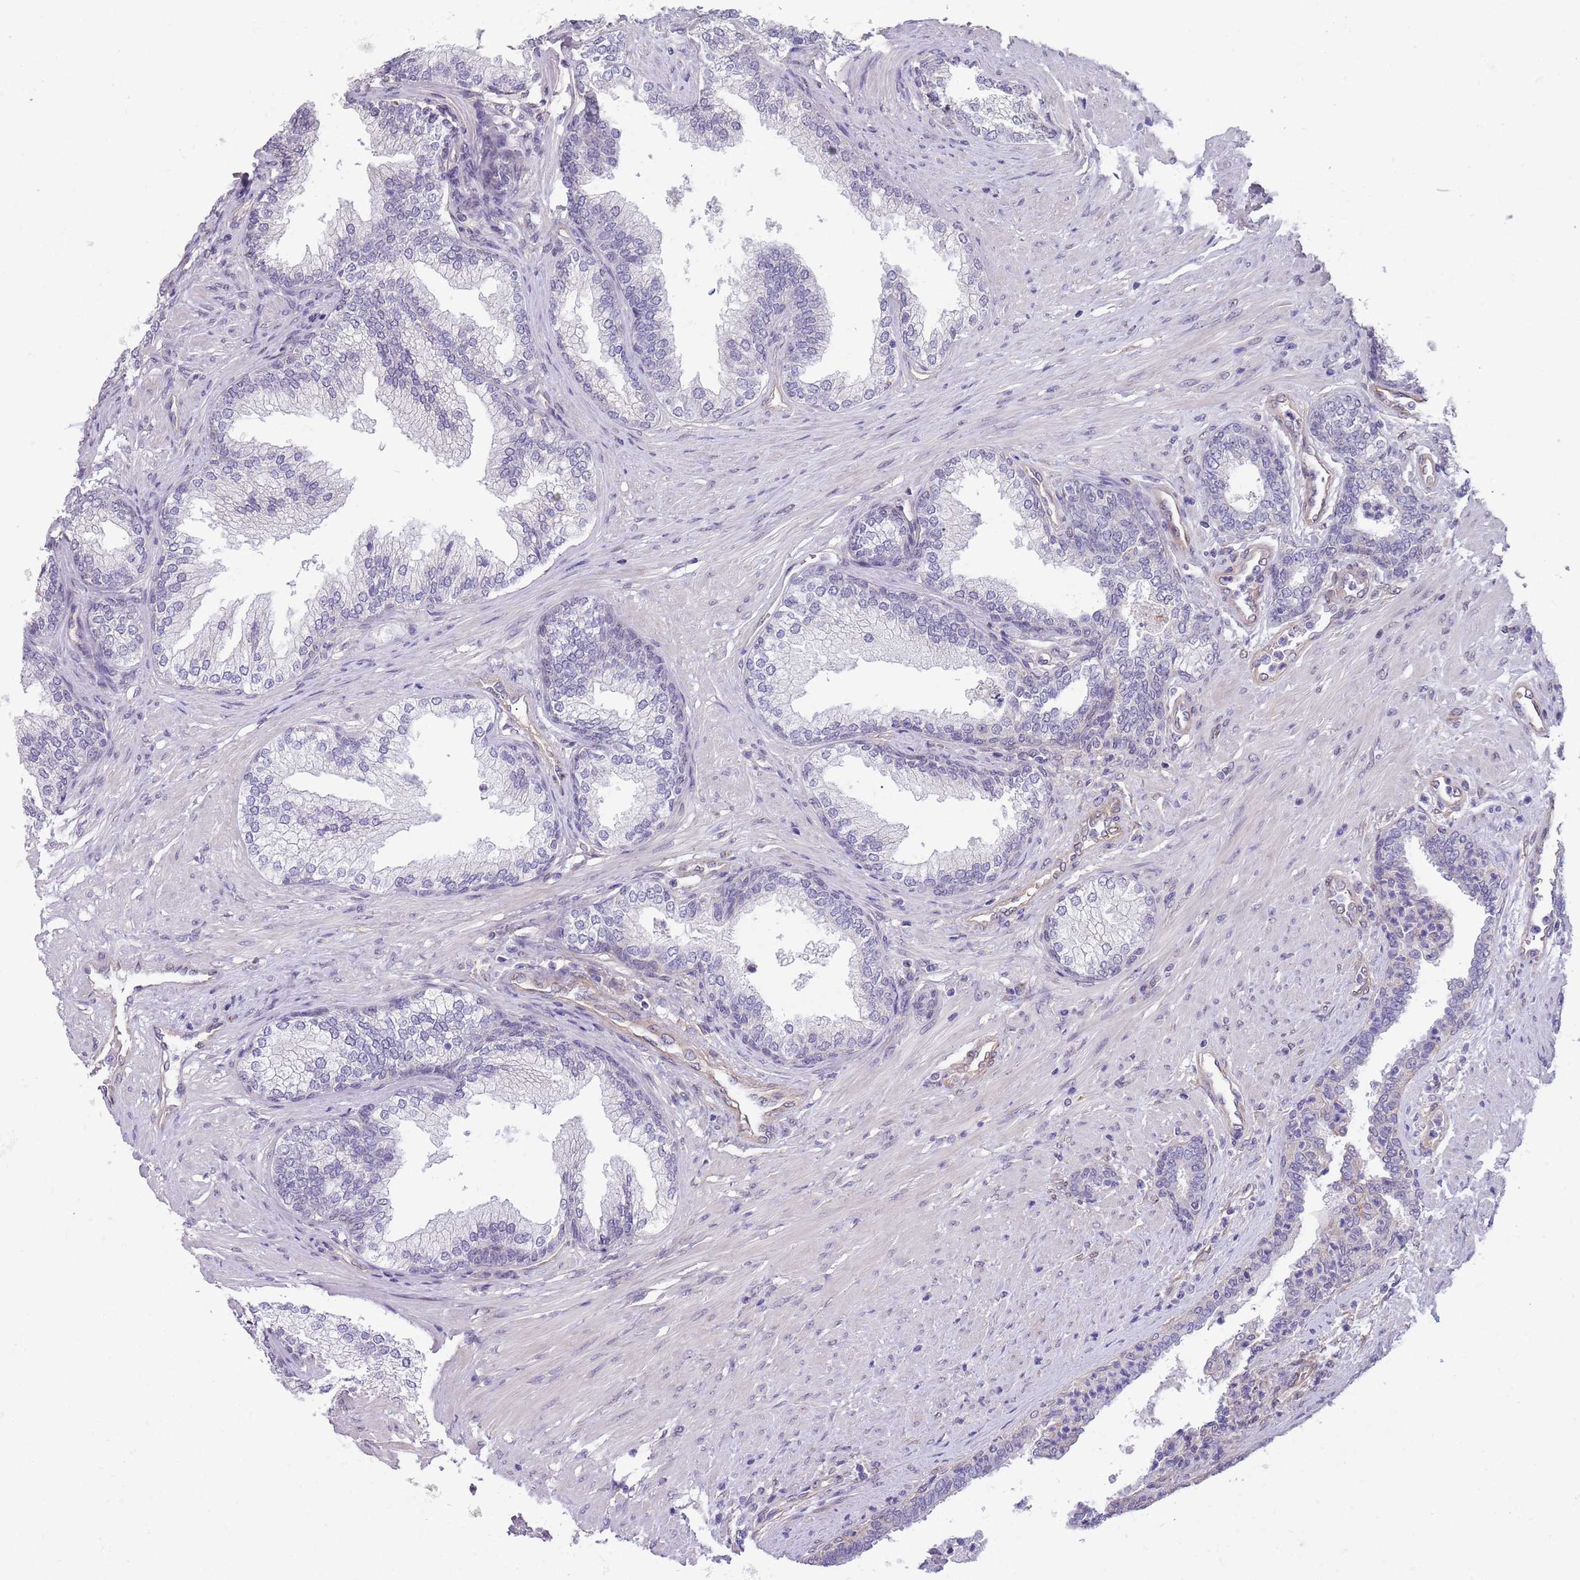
{"staining": {"intensity": "weak", "quantity": "<25%", "location": "cytoplasmic/membranous"}, "tissue": "prostate", "cell_type": "Glandular cells", "image_type": "normal", "snomed": [{"axis": "morphology", "description": "Normal tissue, NOS"}, {"axis": "topography", "description": "Prostate"}], "caption": "The IHC photomicrograph has no significant expression in glandular cells of prostate. Brightfield microscopy of immunohistochemistry stained with DAB (3,3'-diaminobenzidine) (brown) and hematoxylin (blue), captured at high magnification.", "gene": "CREBZF", "patient": {"sex": "male", "age": 76}}